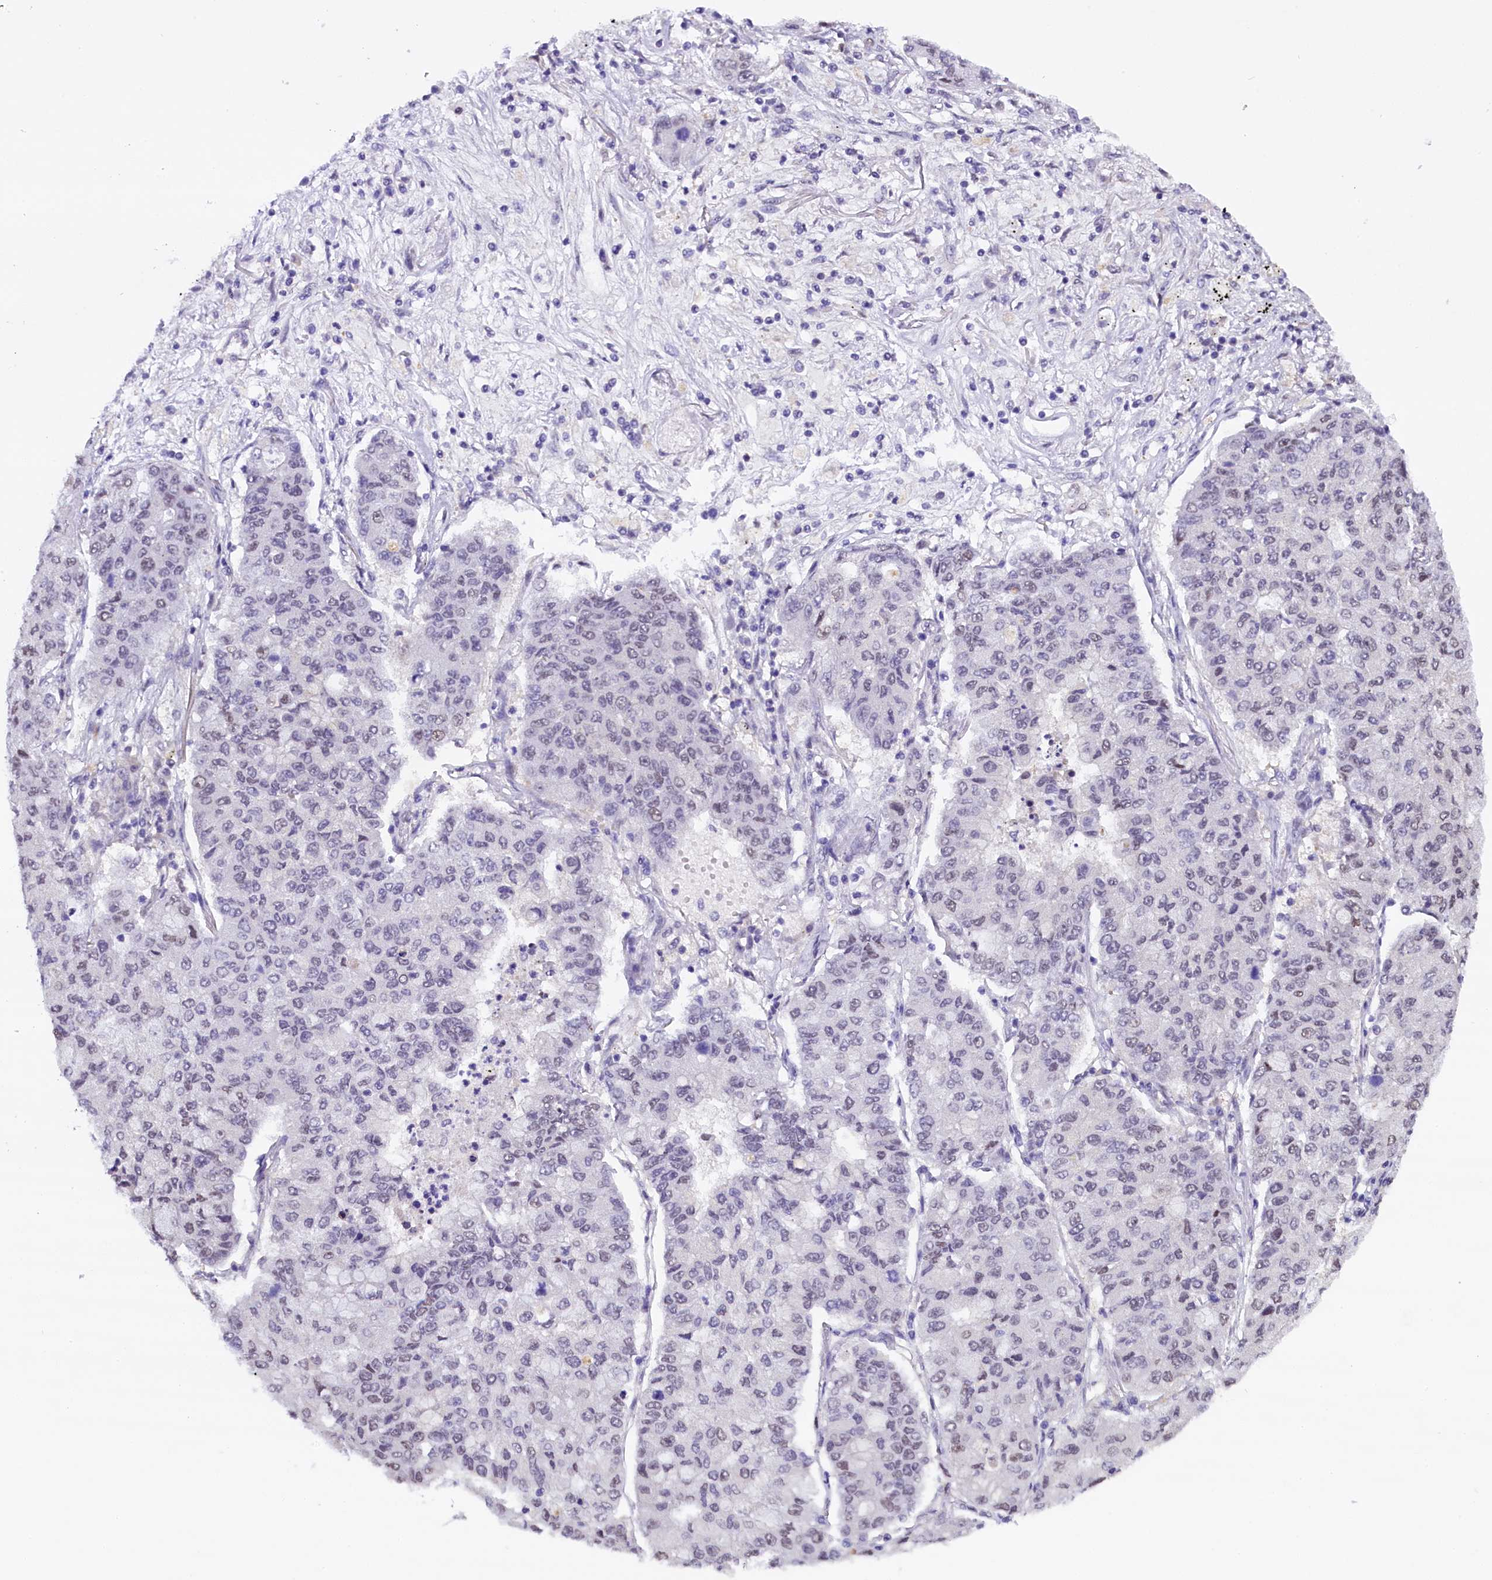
{"staining": {"intensity": "negative", "quantity": "none", "location": "none"}, "tissue": "lung cancer", "cell_type": "Tumor cells", "image_type": "cancer", "snomed": [{"axis": "morphology", "description": "Squamous cell carcinoma, NOS"}, {"axis": "topography", "description": "Lung"}], "caption": "IHC photomicrograph of neoplastic tissue: lung cancer stained with DAB (3,3'-diaminobenzidine) shows no significant protein positivity in tumor cells.", "gene": "IQCN", "patient": {"sex": "male", "age": 74}}